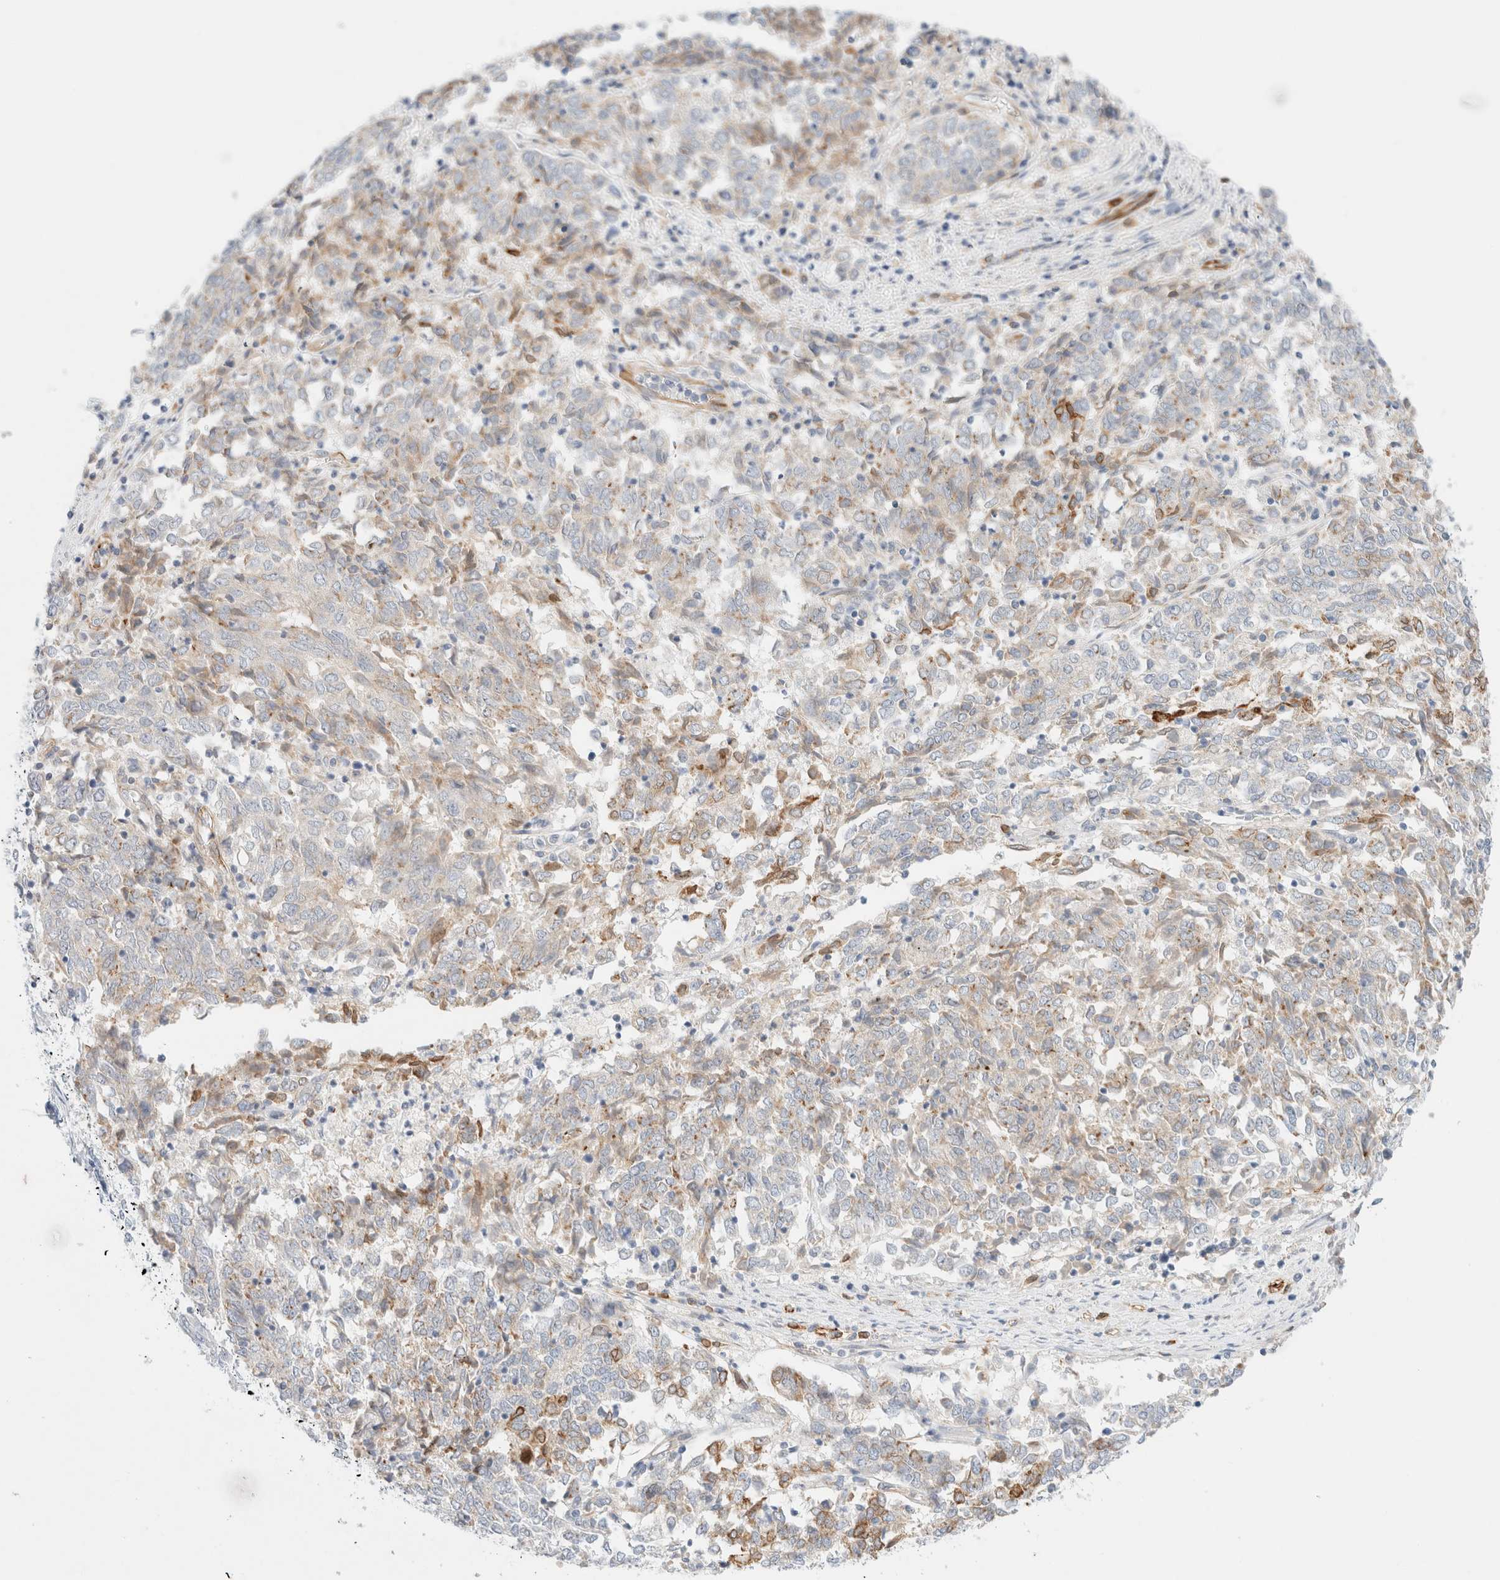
{"staining": {"intensity": "weak", "quantity": "25%-75%", "location": "cytoplasmic/membranous"}, "tissue": "endometrial cancer", "cell_type": "Tumor cells", "image_type": "cancer", "snomed": [{"axis": "morphology", "description": "Adenocarcinoma, NOS"}, {"axis": "topography", "description": "Endometrium"}], "caption": "This is an image of immunohistochemistry staining of endometrial cancer, which shows weak staining in the cytoplasmic/membranous of tumor cells.", "gene": "SLC25A48", "patient": {"sex": "female", "age": 80}}